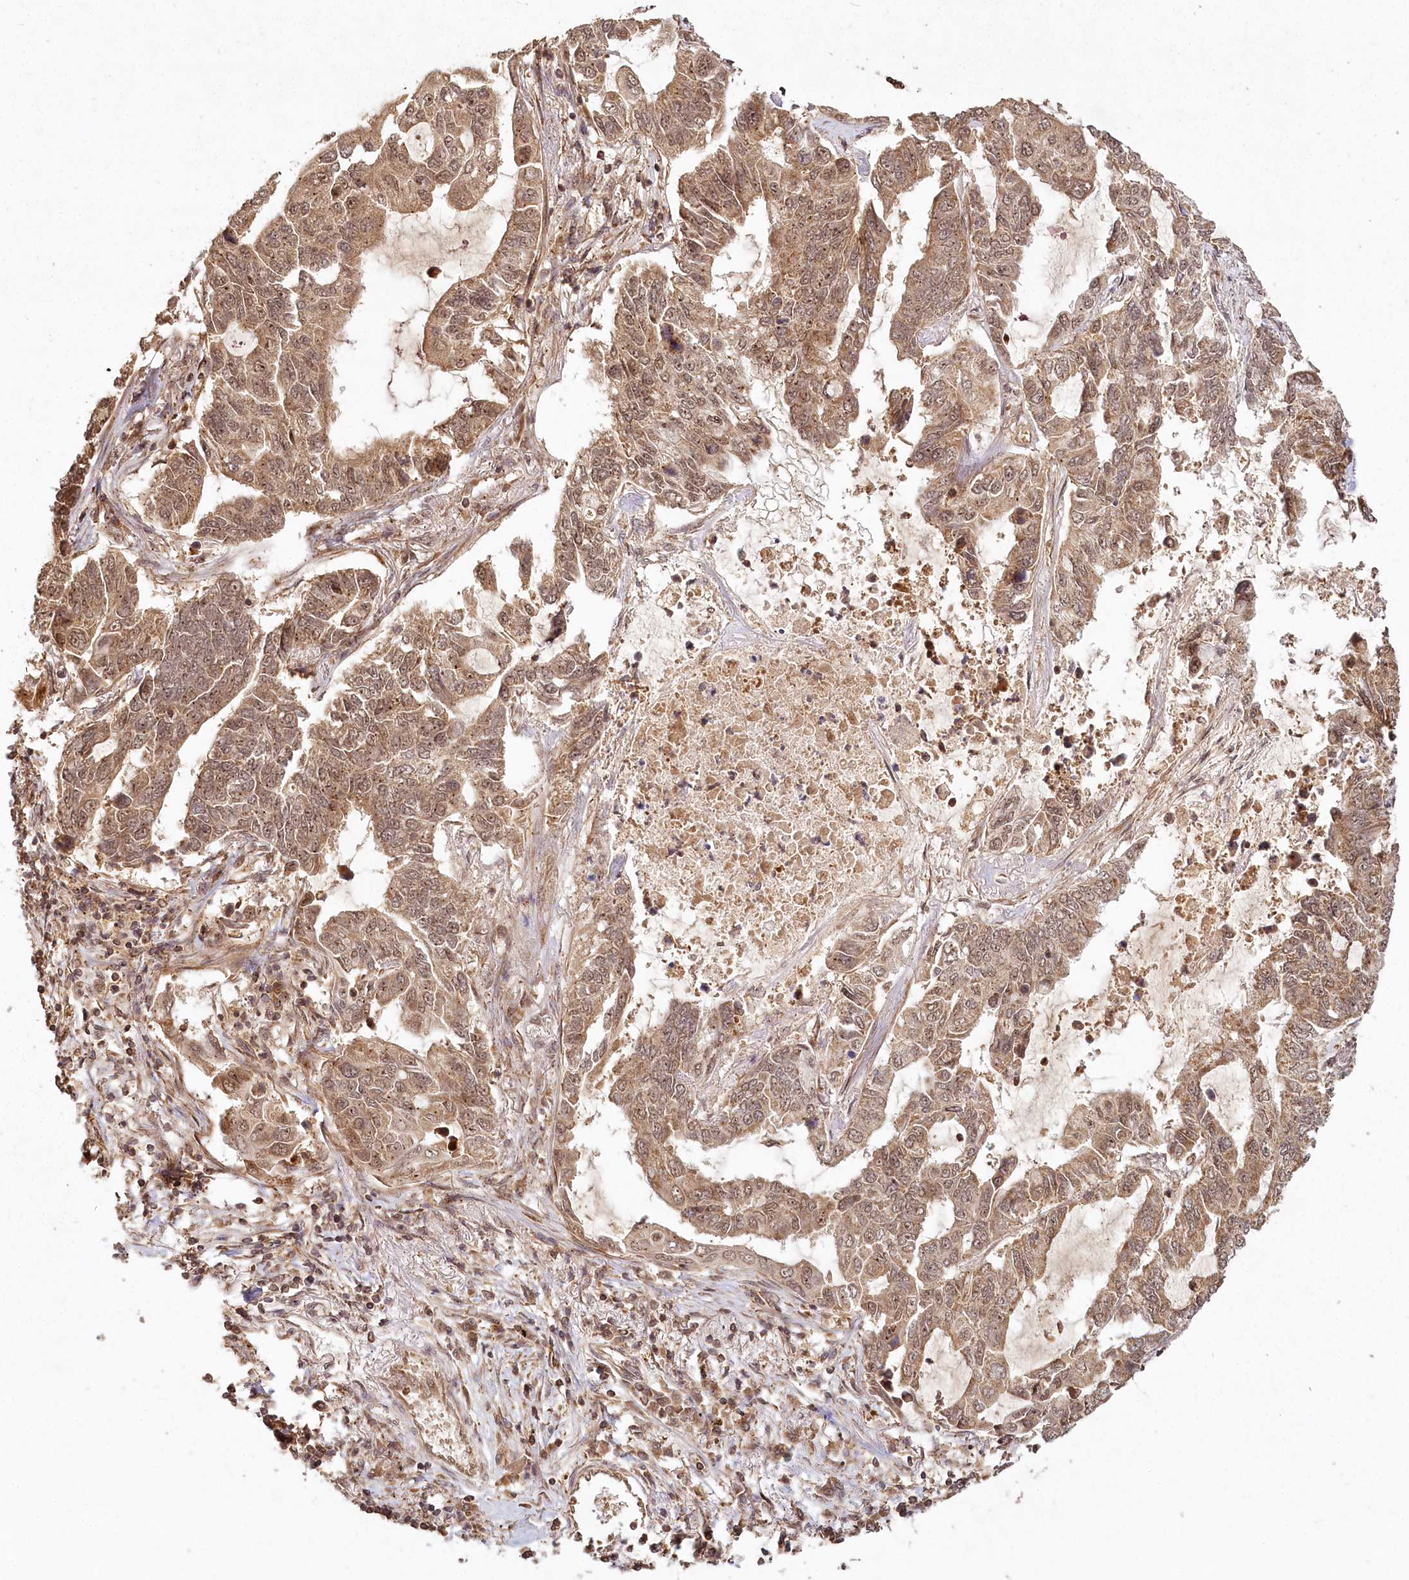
{"staining": {"intensity": "weak", "quantity": ">75%", "location": "cytoplasmic/membranous,nuclear"}, "tissue": "lung cancer", "cell_type": "Tumor cells", "image_type": "cancer", "snomed": [{"axis": "morphology", "description": "Adenocarcinoma, NOS"}, {"axis": "topography", "description": "Lung"}], "caption": "Protein expression analysis of lung adenocarcinoma reveals weak cytoplasmic/membranous and nuclear positivity in approximately >75% of tumor cells.", "gene": "MICU1", "patient": {"sex": "male", "age": 64}}